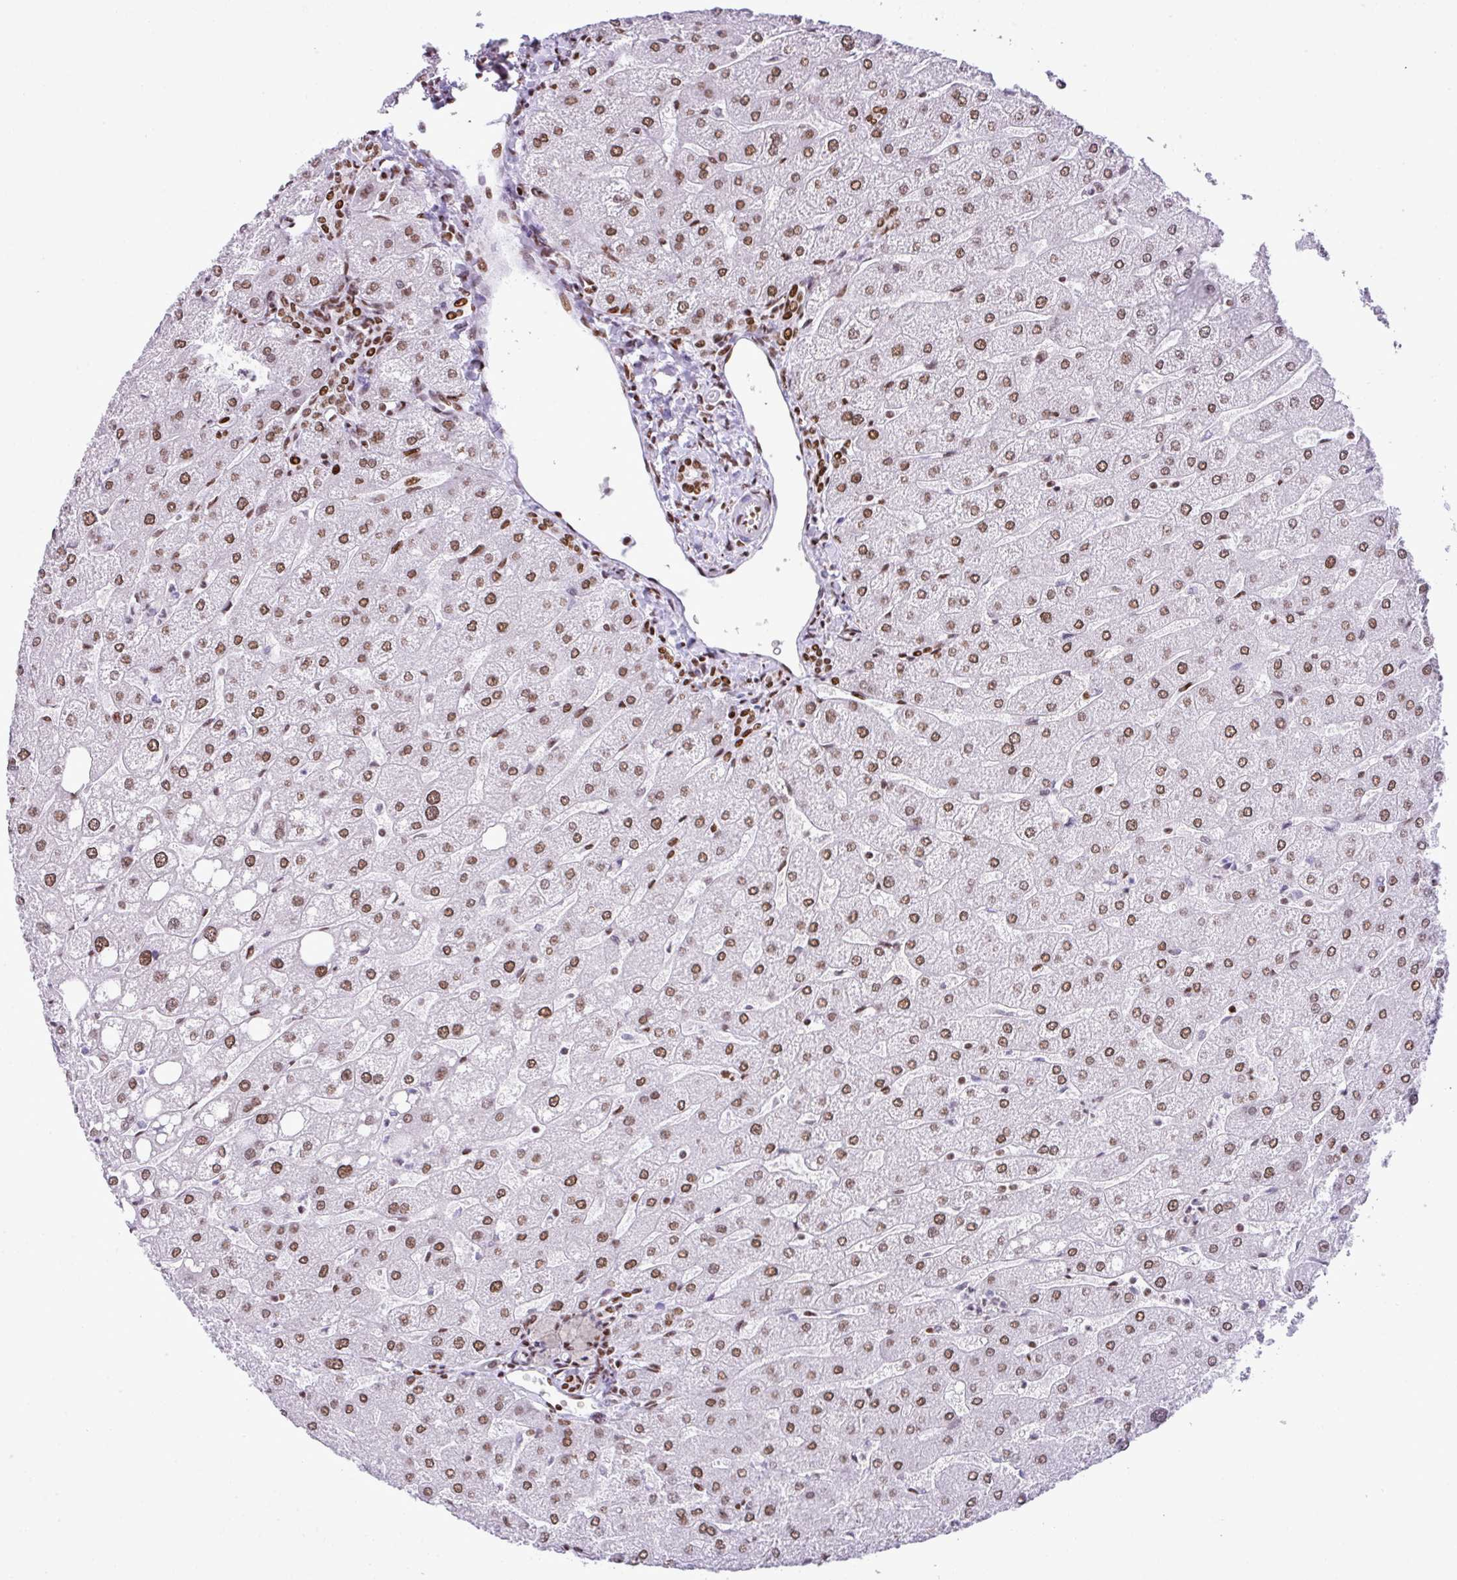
{"staining": {"intensity": "moderate", "quantity": ">75%", "location": "nuclear"}, "tissue": "liver", "cell_type": "Cholangiocytes", "image_type": "normal", "snomed": [{"axis": "morphology", "description": "Normal tissue, NOS"}, {"axis": "topography", "description": "Liver"}], "caption": "Liver stained with a brown dye shows moderate nuclear positive positivity in about >75% of cholangiocytes.", "gene": "RARG", "patient": {"sex": "male", "age": 67}}